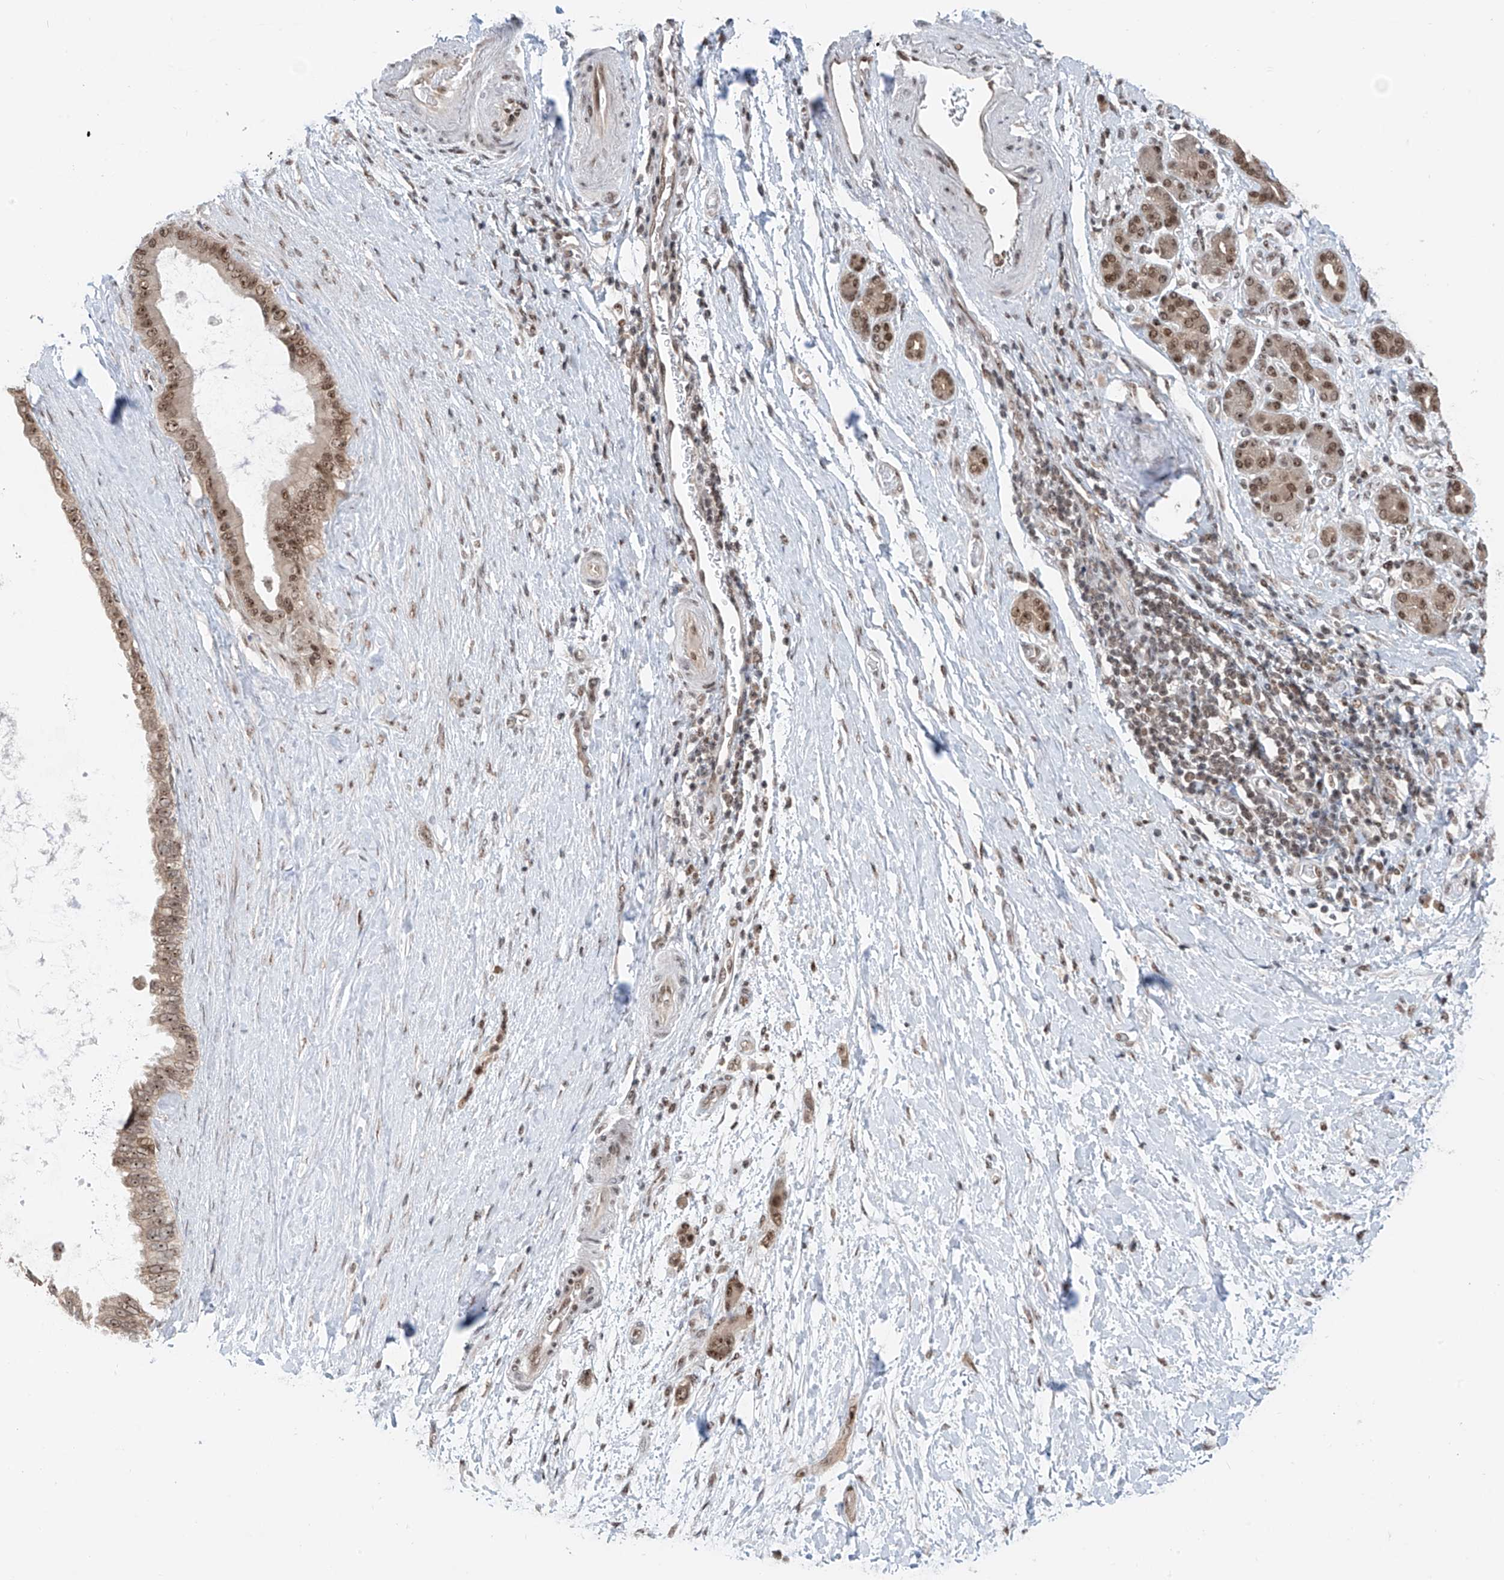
{"staining": {"intensity": "moderate", "quantity": ">75%", "location": "nuclear"}, "tissue": "pancreatic cancer", "cell_type": "Tumor cells", "image_type": "cancer", "snomed": [{"axis": "morphology", "description": "Adenocarcinoma, NOS"}, {"axis": "topography", "description": "Pancreas"}], "caption": "Moderate nuclear expression for a protein is present in about >75% of tumor cells of adenocarcinoma (pancreatic) using IHC.", "gene": "RPAIN", "patient": {"sex": "female", "age": 72}}